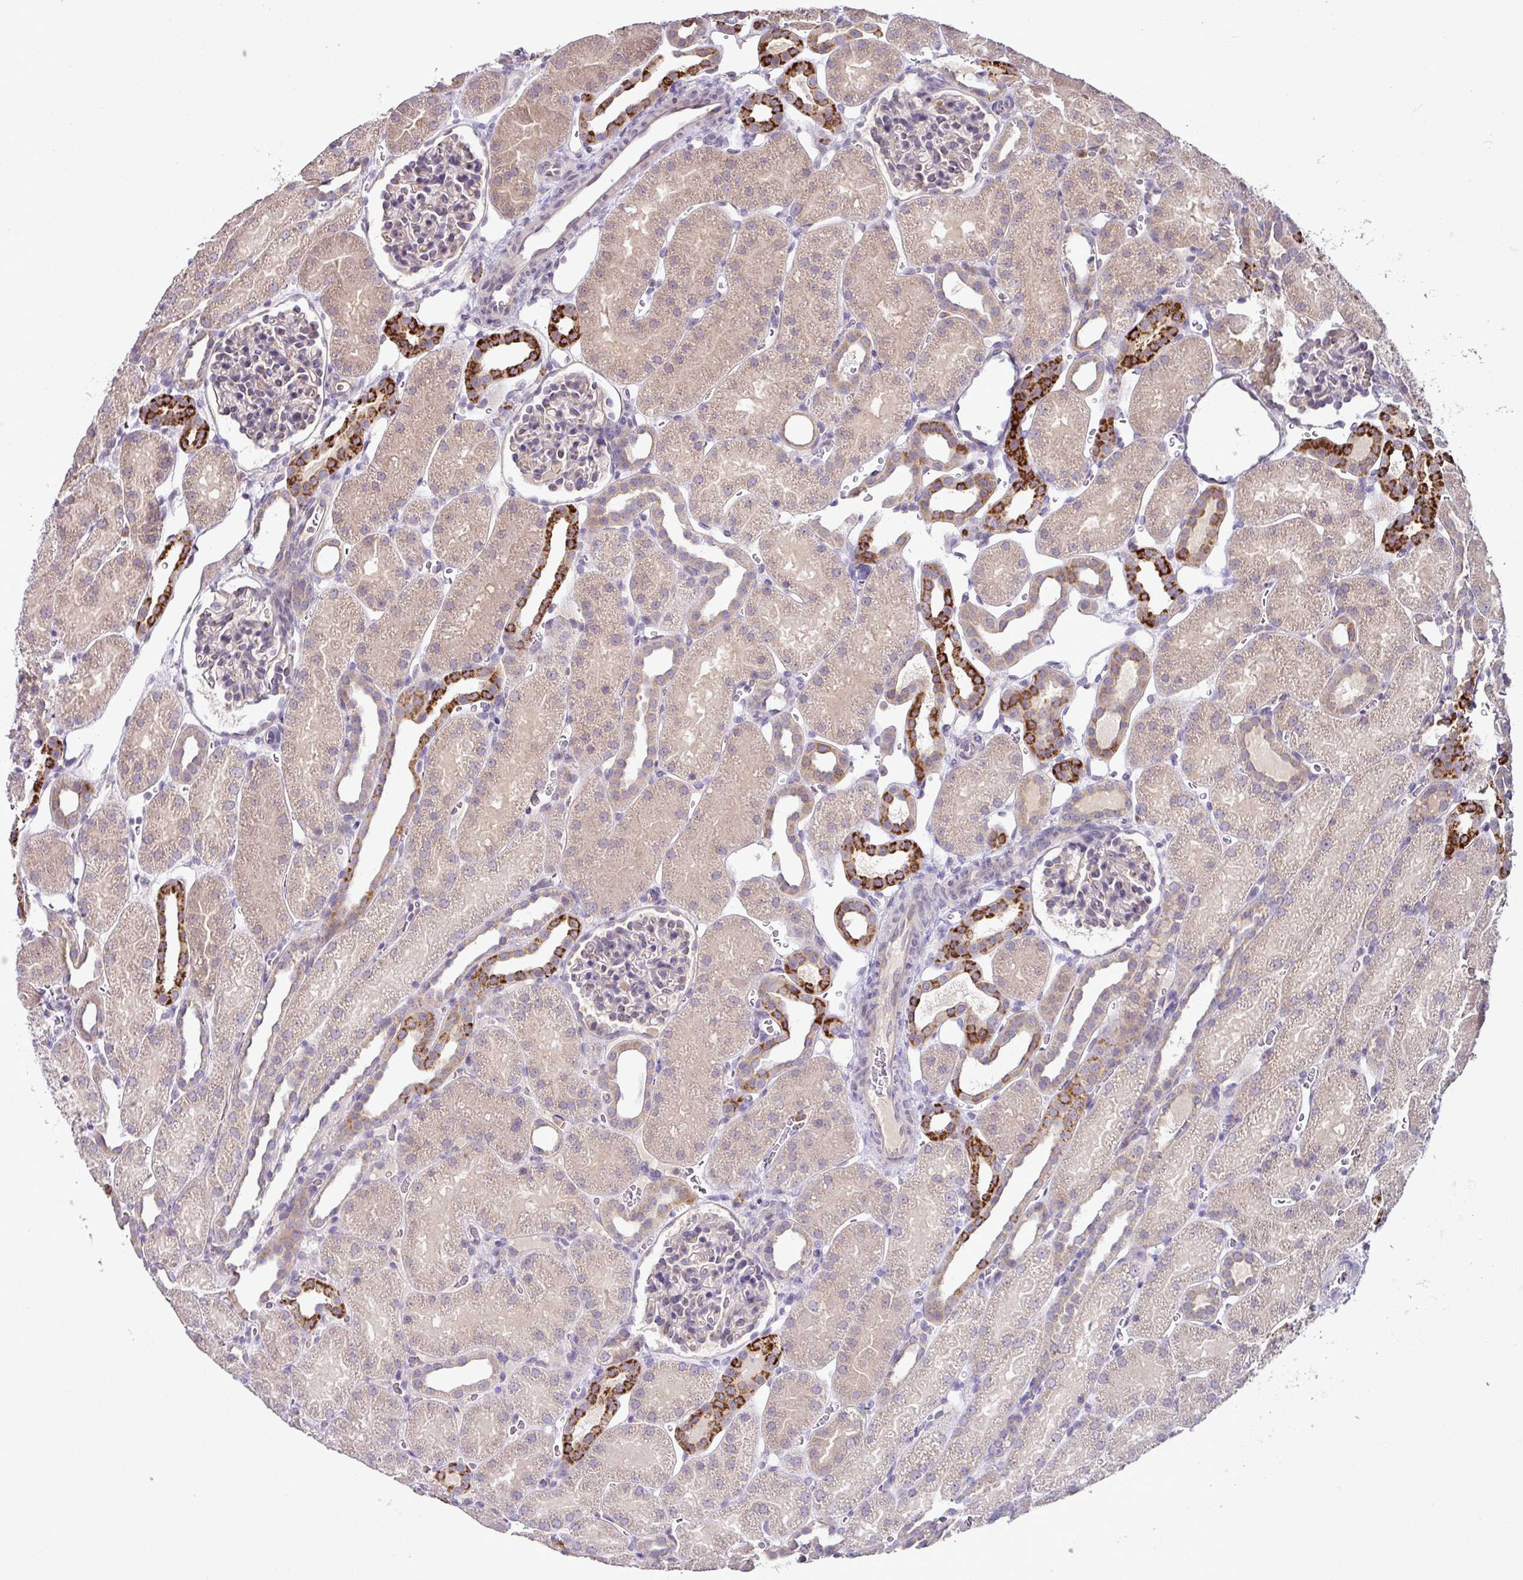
{"staining": {"intensity": "negative", "quantity": "none", "location": "none"}, "tissue": "kidney", "cell_type": "Cells in glomeruli", "image_type": "normal", "snomed": [{"axis": "morphology", "description": "Normal tissue, NOS"}, {"axis": "topography", "description": "Kidney"}], "caption": "High power microscopy micrograph of an IHC micrograph of normal kidney, revealing no significant staining in cells in glomeruli. (DAB immunohistochemistry with hematoxylin counter stain).", "gene": "SKIC2", "patient": {"sex": "male", "age": 2}}